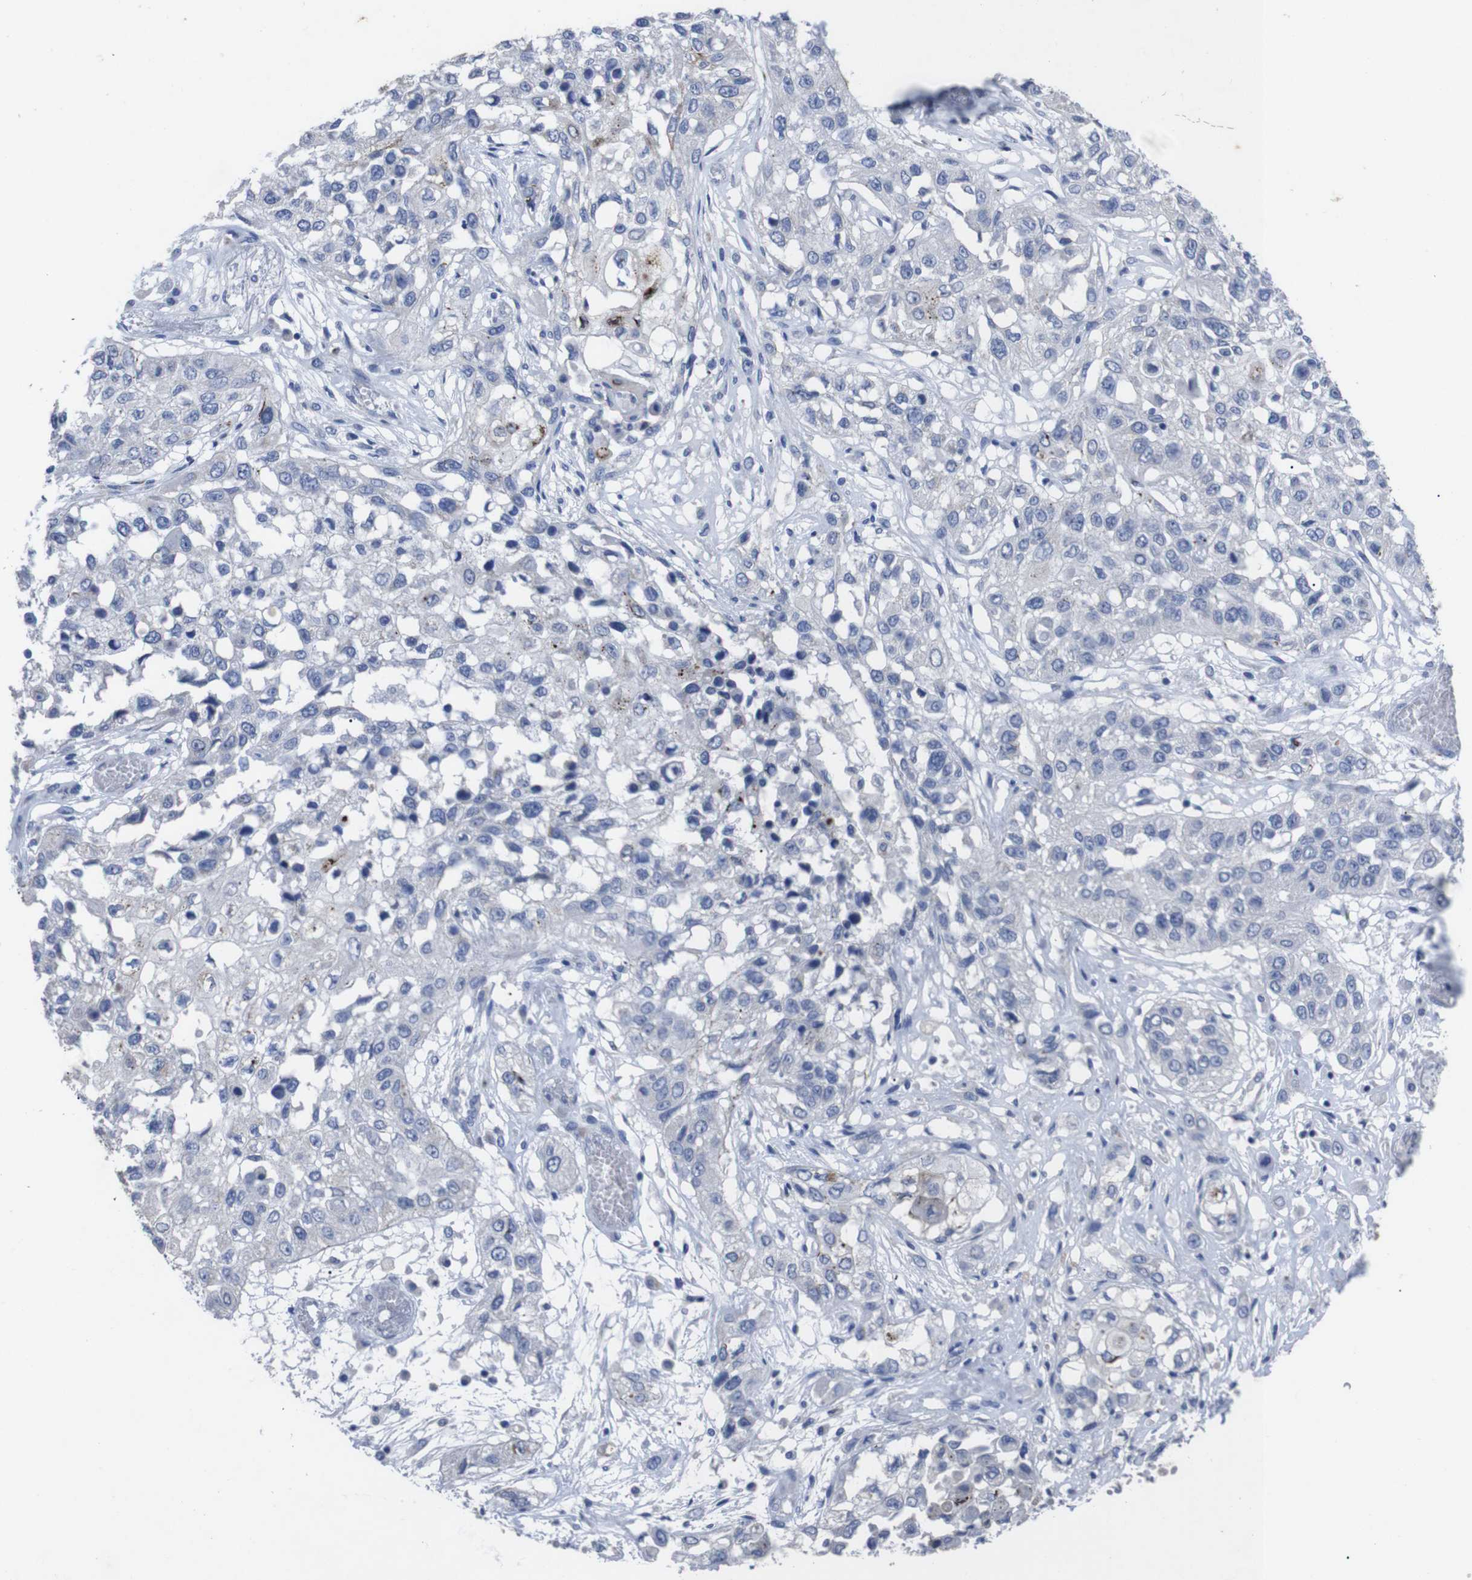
{"staining": {"intensity": "moderate", "quantity": "<25%", "location": "cytoplasmic/membranous"}, "tissue": "lung cancer", "cell_type": "Tumor cells", "image_type": "cancer", "snomed": [{"axis": "morphology", "description": "Squamous cell carcinoma, NOS"}, {"axis": "topography", "description": "Lung"}], "caption": "Immunohistochemical staining of lung cancer demonstrates low levels of moderate cytoplasmic/membranous protein expression in approximately <25% of tumor cells.", "gene": "GJB2", "patient": {"sex": "male", "age": 71}}